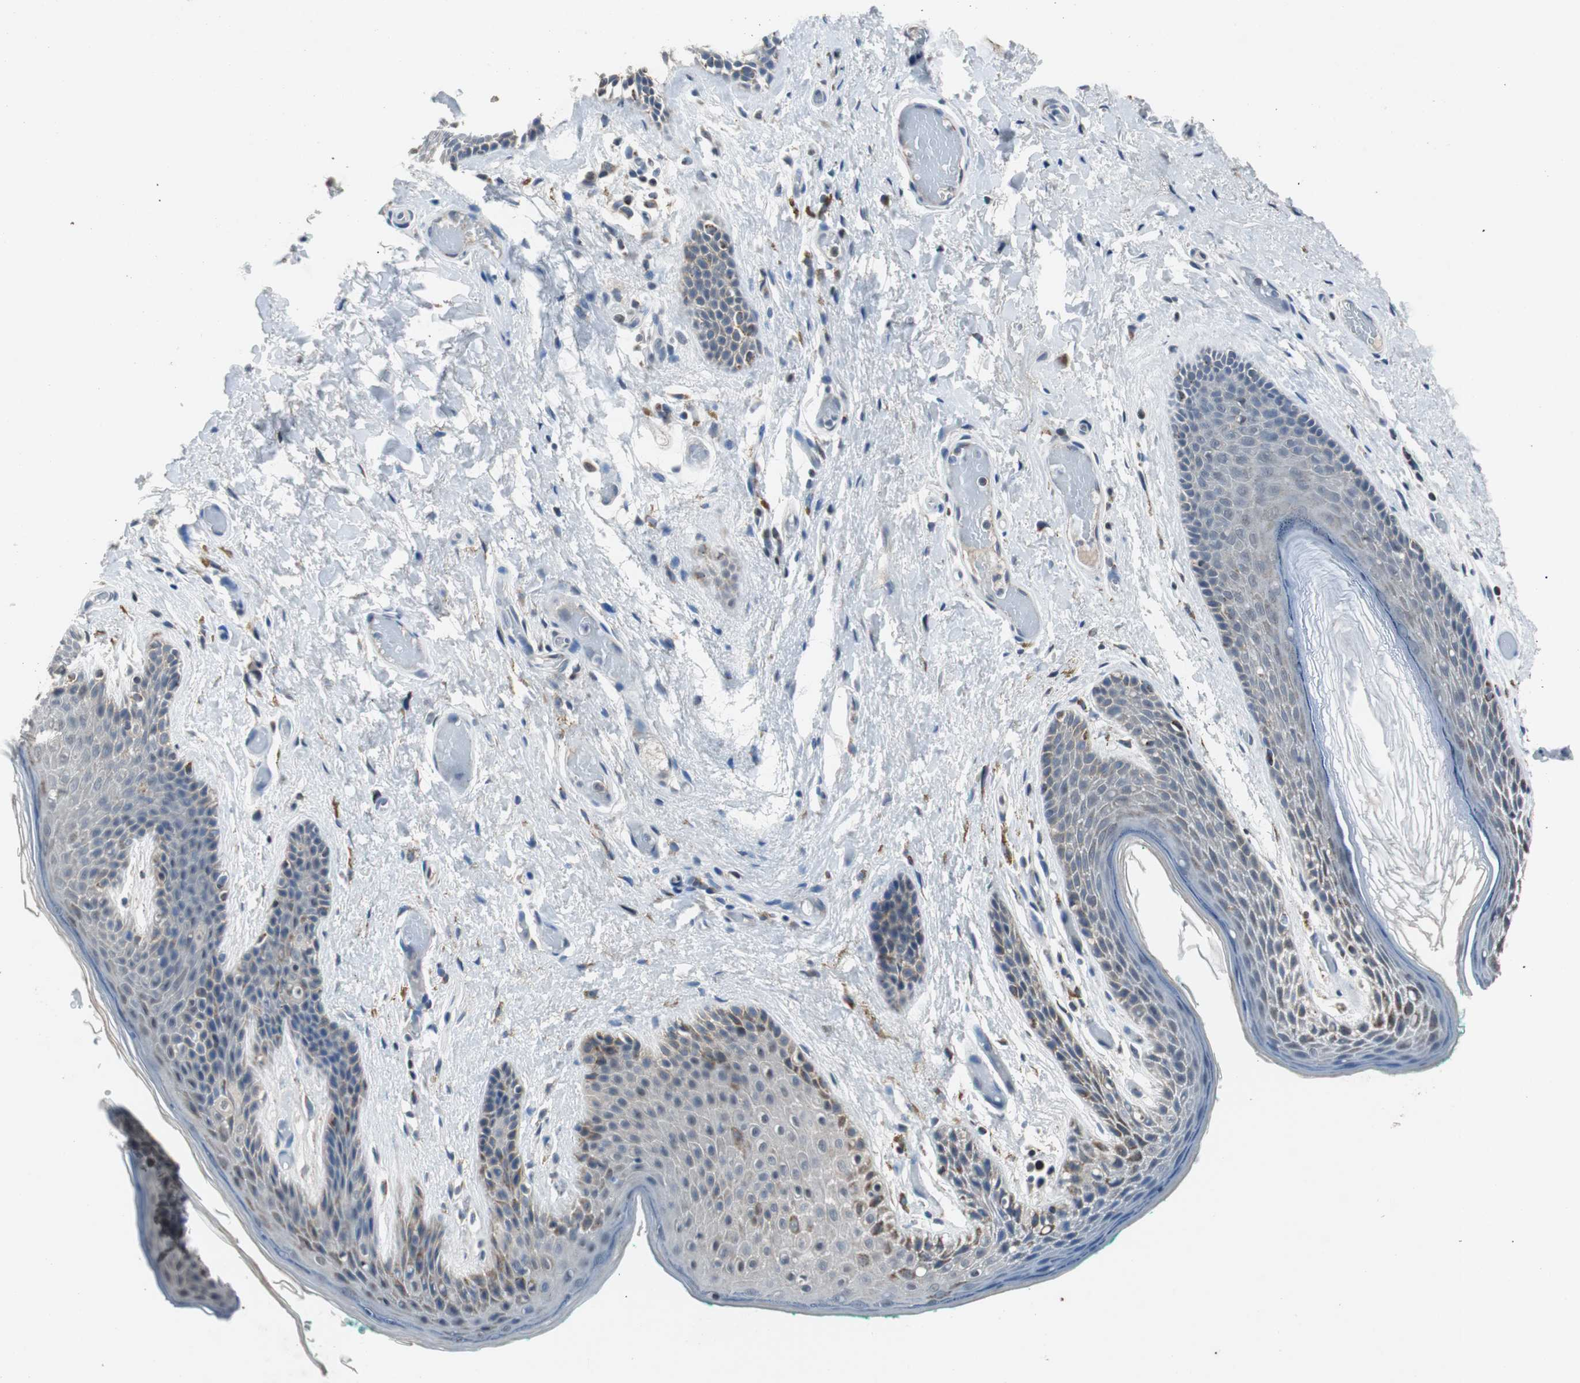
{"staining": {"intensity": "moderate", "quantity": "25%-75%", "location": "cytoplasmic/membranous"}, "tissue": "skin", "cell_type": "Epidermal cells", "image_type": "normal", "snomed": [{"axis": "morphology", "description": "Normal tissue, NOS"}, {"axis": "topography", "description": "Anal"}], "caption": "A high-resolution photomicrograph shows immunohistochemistry staining of normal skin, which shows moderate cytoplasmic/membranous positivity in approximately 25%-75% of epidermal cells.", "gene": "PITRM1", "patient": {"sex": "male", "age": 74}}